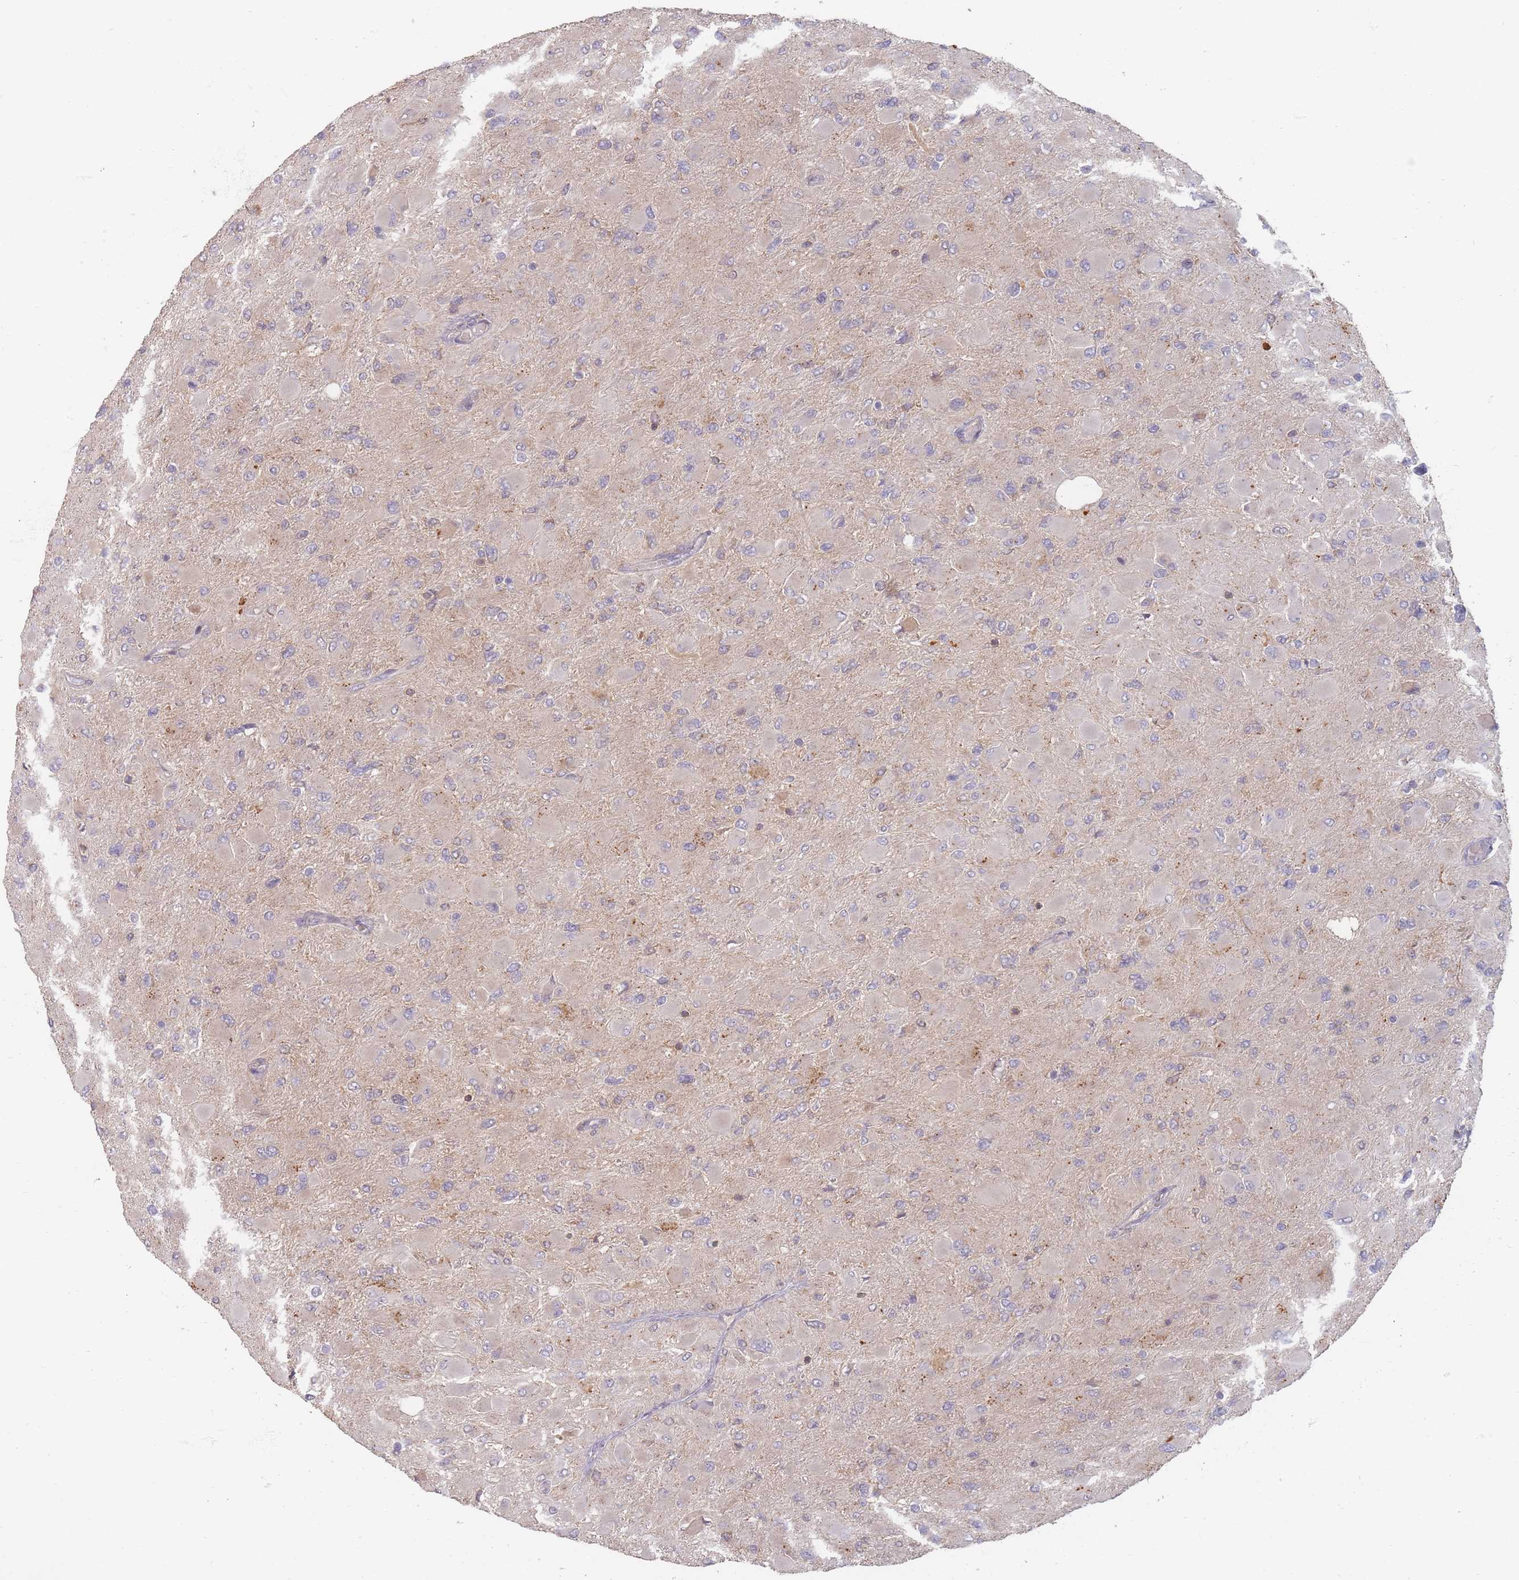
{"staining": {"intensity": "negative", "quantity": "none", "location": "none"}, "tissue": "glioma", "cell_type": "Tumor cells", "image_type": "cancer", "snomed": [{"axis": "morphology", "description": "Glioma, malignant, High grade"}, {"axis": "topography", "description": "Cerebral cortex"}], "caption": "DAB immunohistochemical staining of glioma shows no significant staining in tumor cells.", "gene": "SLC35F3", "patient": {"sex": "female", "age": 36}}